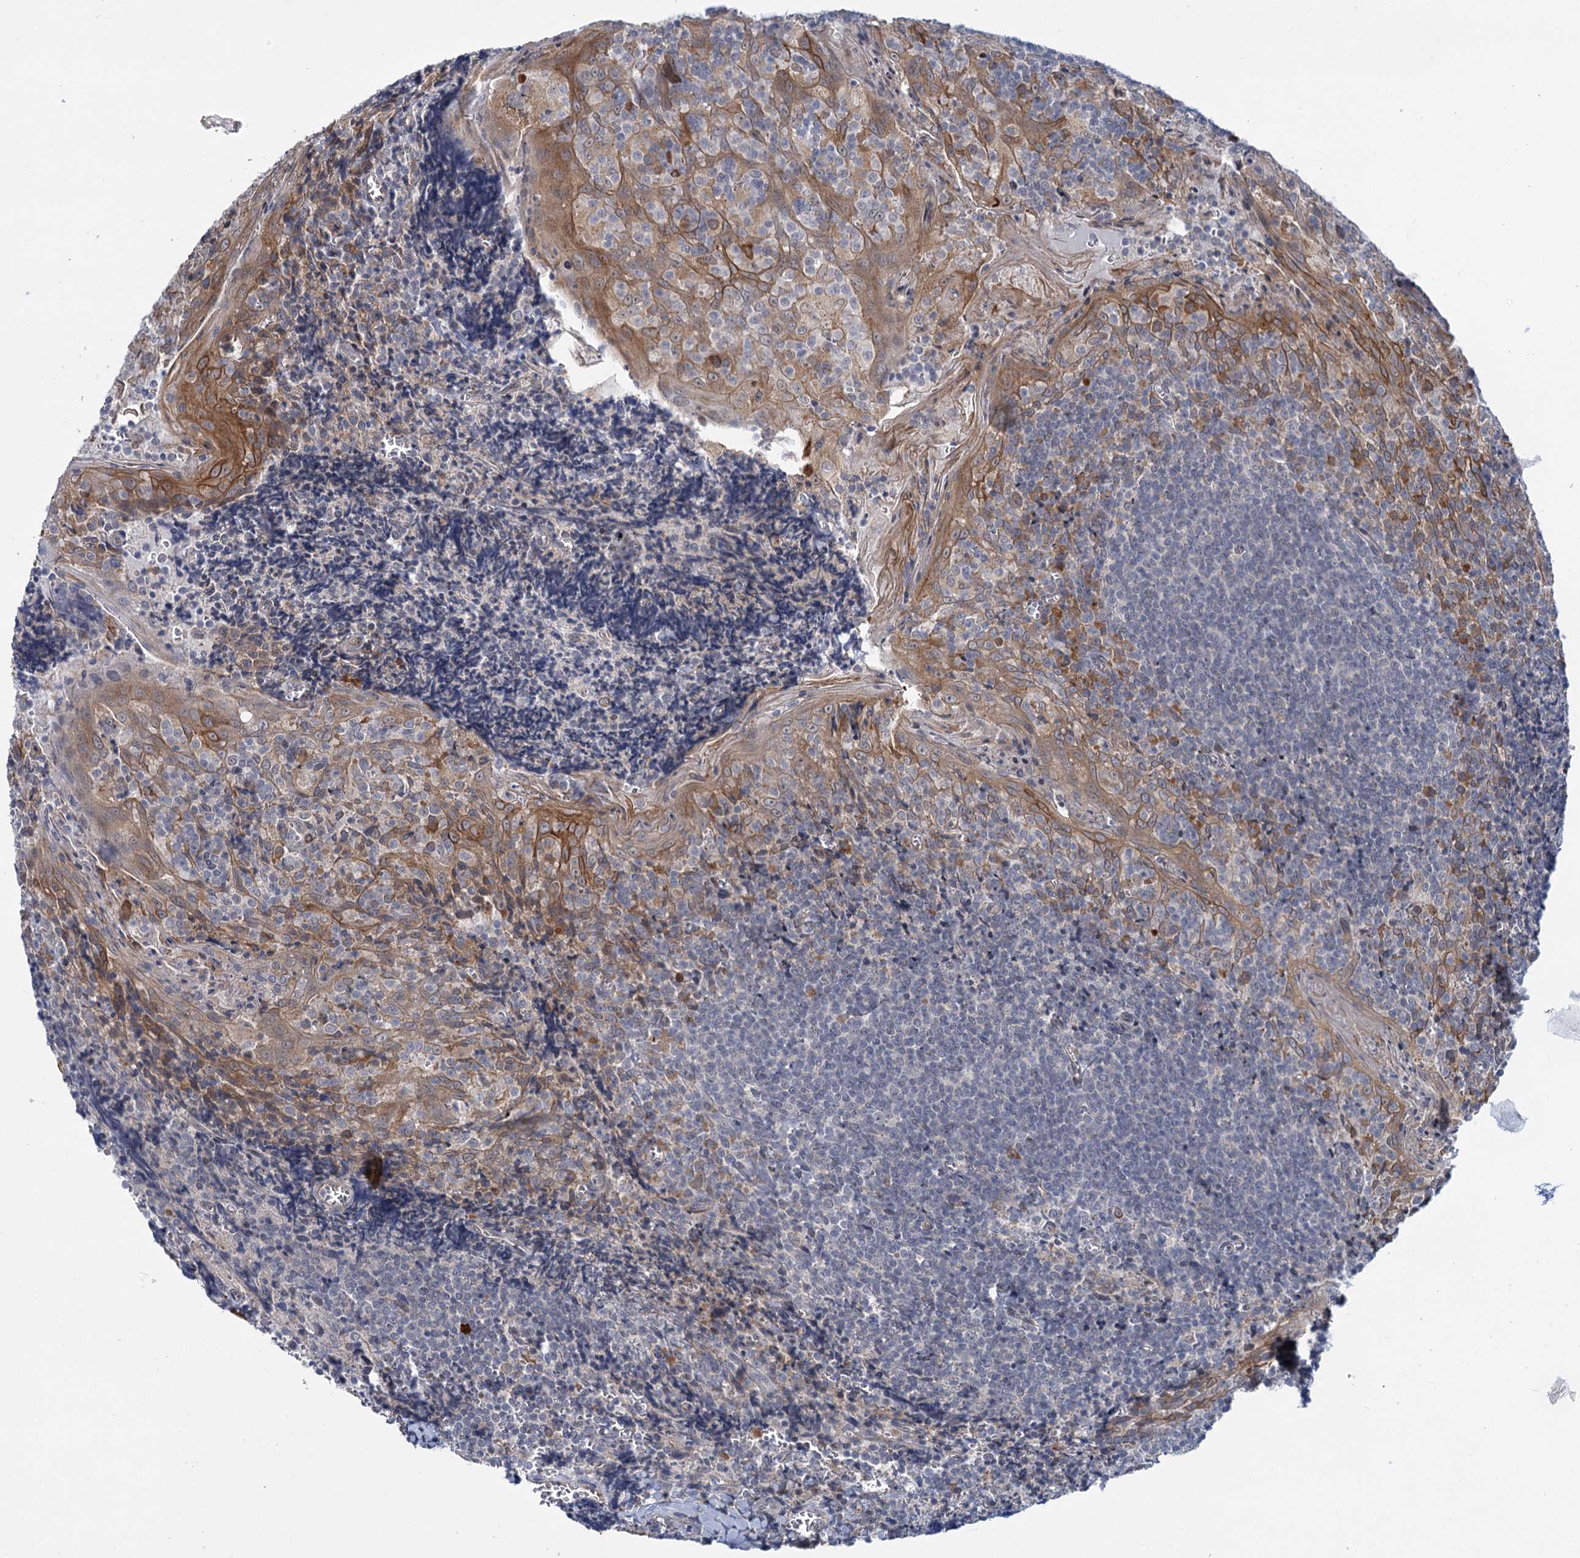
{"staining": {"intensity": "weak", "quantity": "<25%", "location": "nuclear"}, "tissue": "tonsil", "cell_type": "Germinal center cells", "image_type": "normal", "snomed": [{"axis": "morphology", "description": "Normal tissue, NOS"}, {"axis": "topography", "description": "Tonsil"}], "caption": "DAB (3,3'-diaminobenzidine) immunohistochemical staining of benign tonsil exhibits no significant staining in germinal center cells.", "gene": "MBLAC2", "patient": {"sex": "male", "age": 27}}